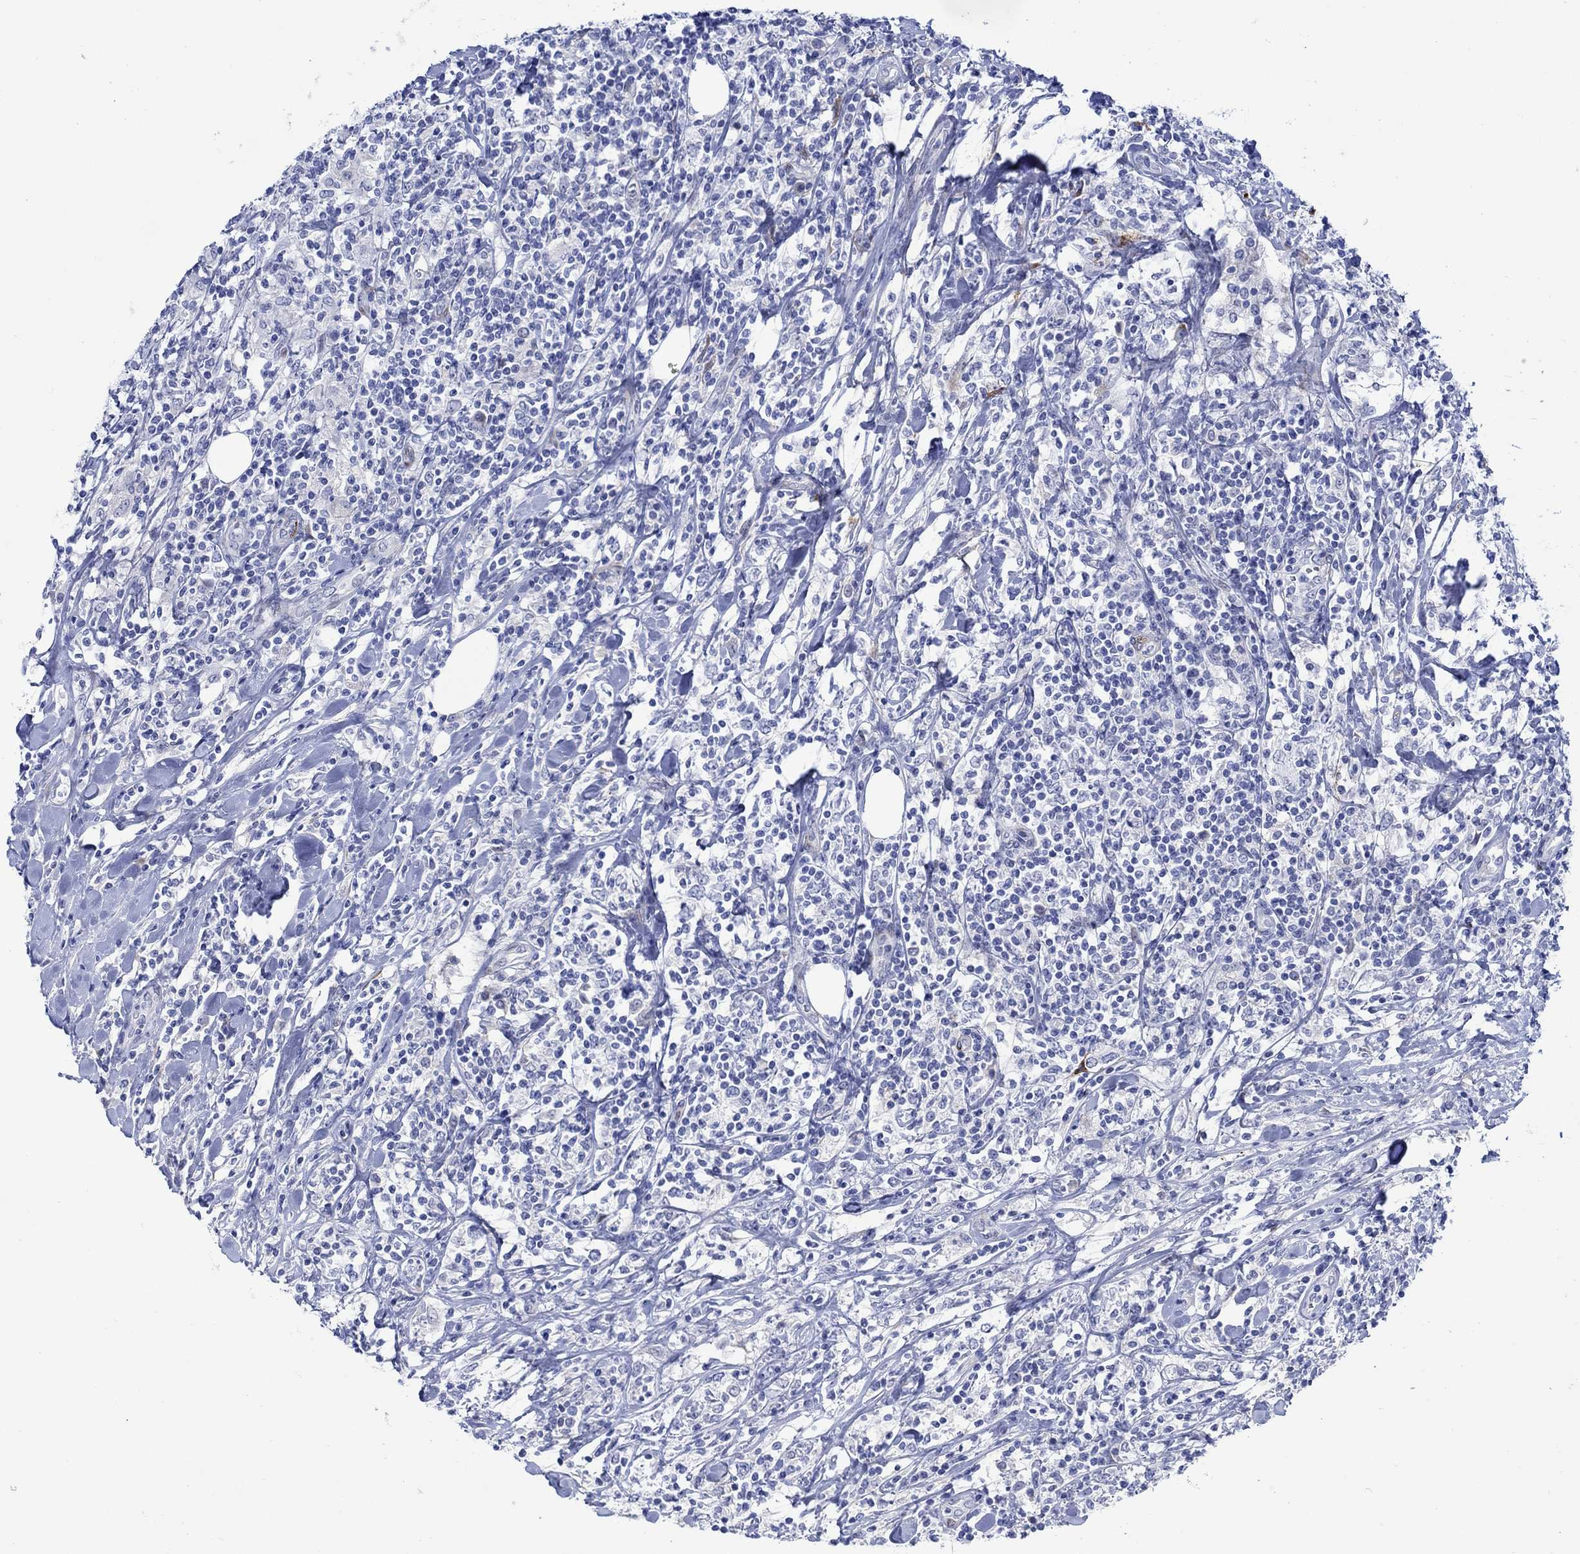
{"staining": {"intensity": "negative", "quantity": "none", "location": "none"}, "tissue": "lymphoma", "cell_type": "Tumor cells", "image_type": "cancer", "snomed": [{"axis": "morphology", "description": "Malignant lymphoma, non-Hodgkin's type, High grade"}, {"axis": "topography", "description": "Lymph node"}], "caption": "This histopathology image is of lymphoma stained with immunohistochemistry (IHC) to label a protein in brown with the nuclei are counter-stained blue. There is no staining in tumor cells.", "gene": "KSR2", "patient": {"sex": "female", "age": 84}}